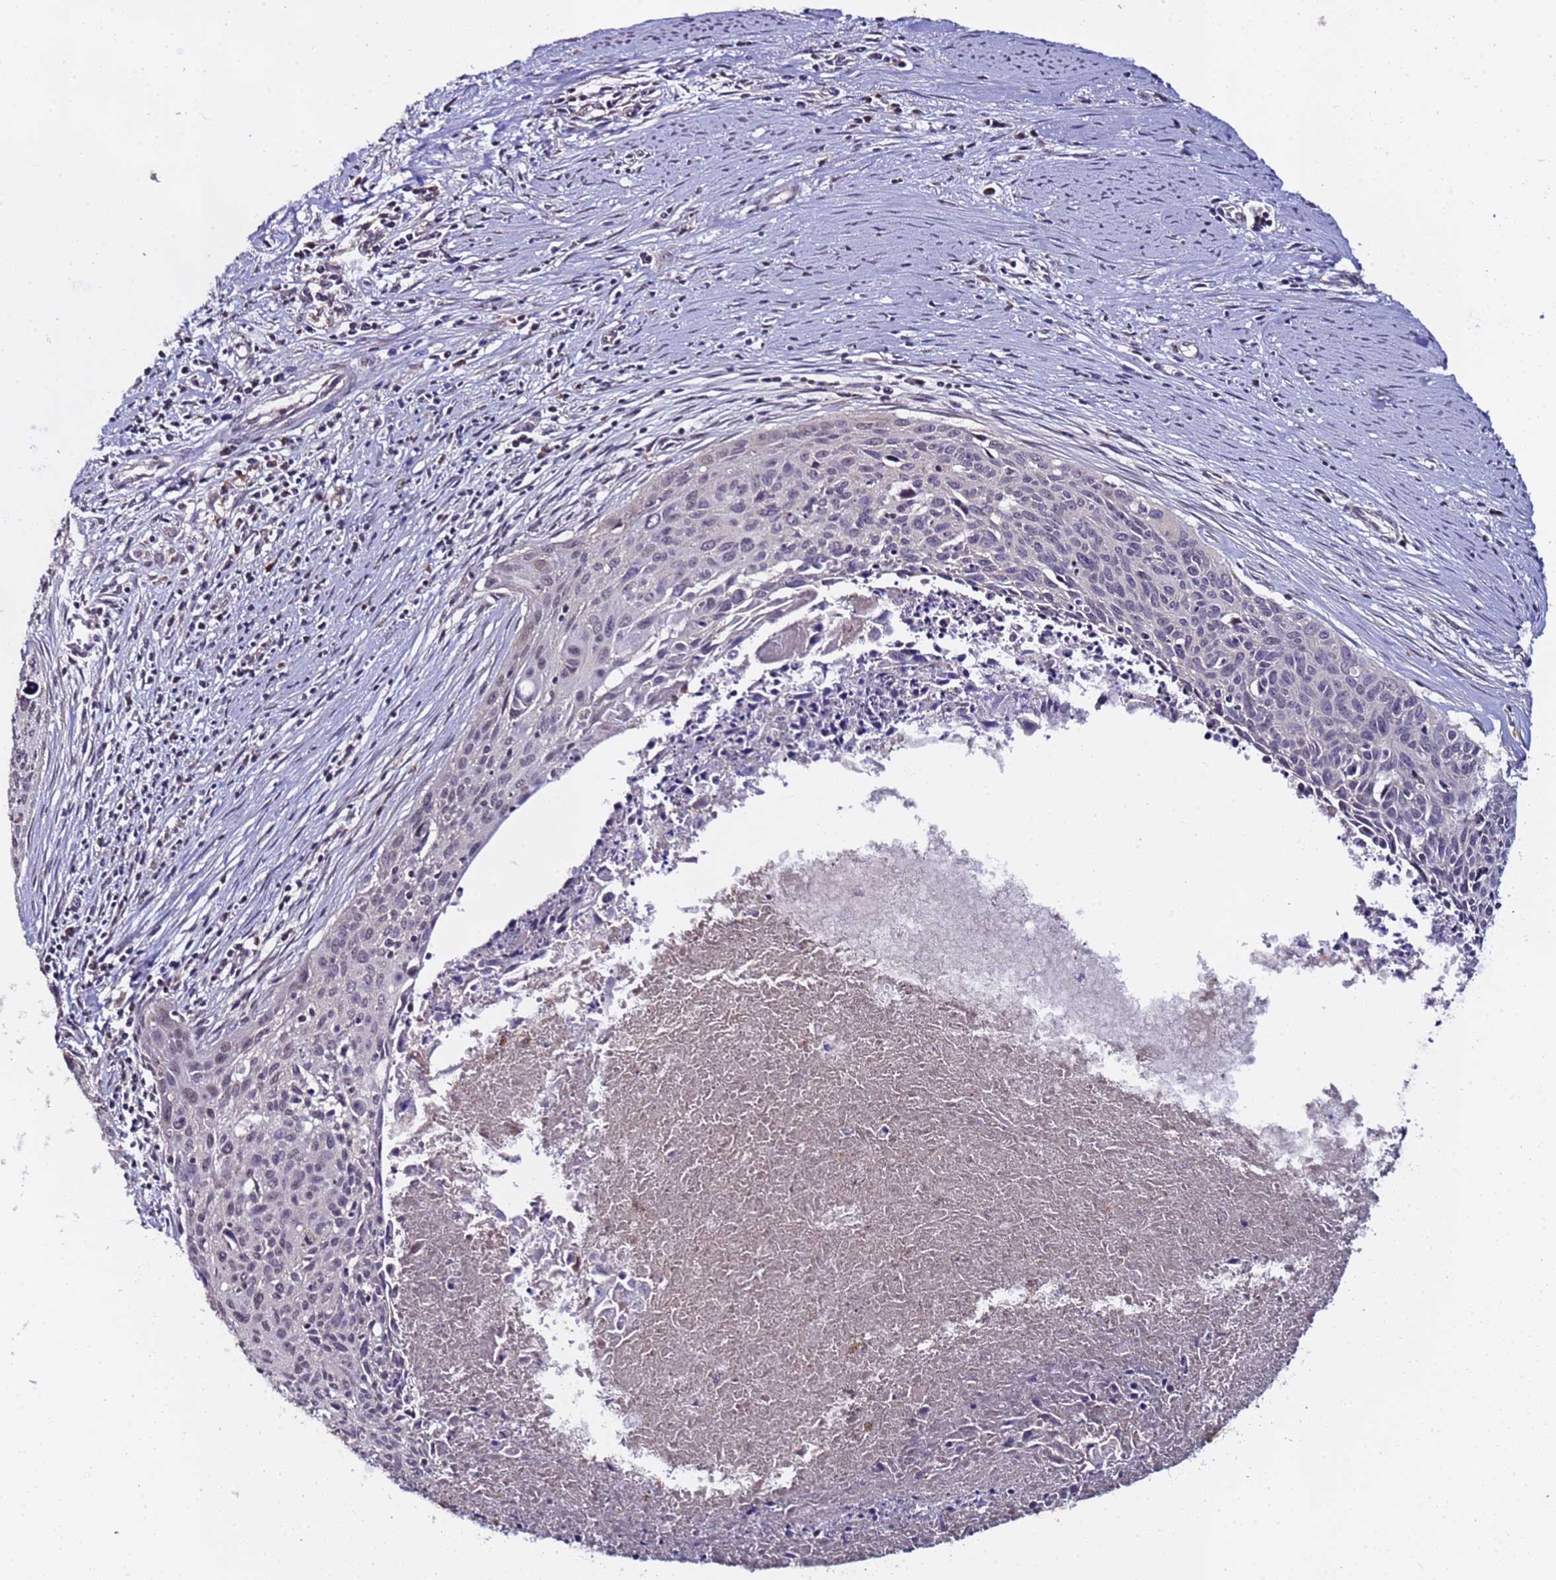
{"staining": {"intensity": "weak", "quantity": "<25%", "location": "nuclear"}, "tissue": "cervical cancer", "cell_type": "Tumor cells", "image_type": "cancer", "snomed": [{"axis": "morphology", "description": "Squamous cell carcinoma, NOS"}, {"axis": "topography", "description": "Cervix"}], "caption": "The photomicrograph demonstrates no significant staining in tumor cells of squamous cell carcinoma (cervical). (Stains: DAB immunohistochemistry (IHC) with hematoxylin counter stain, Microscopy: brightfield microscopy at high magnification).", "gene": "ZNF248", "patient": {"sex": "female", "age": 55}}